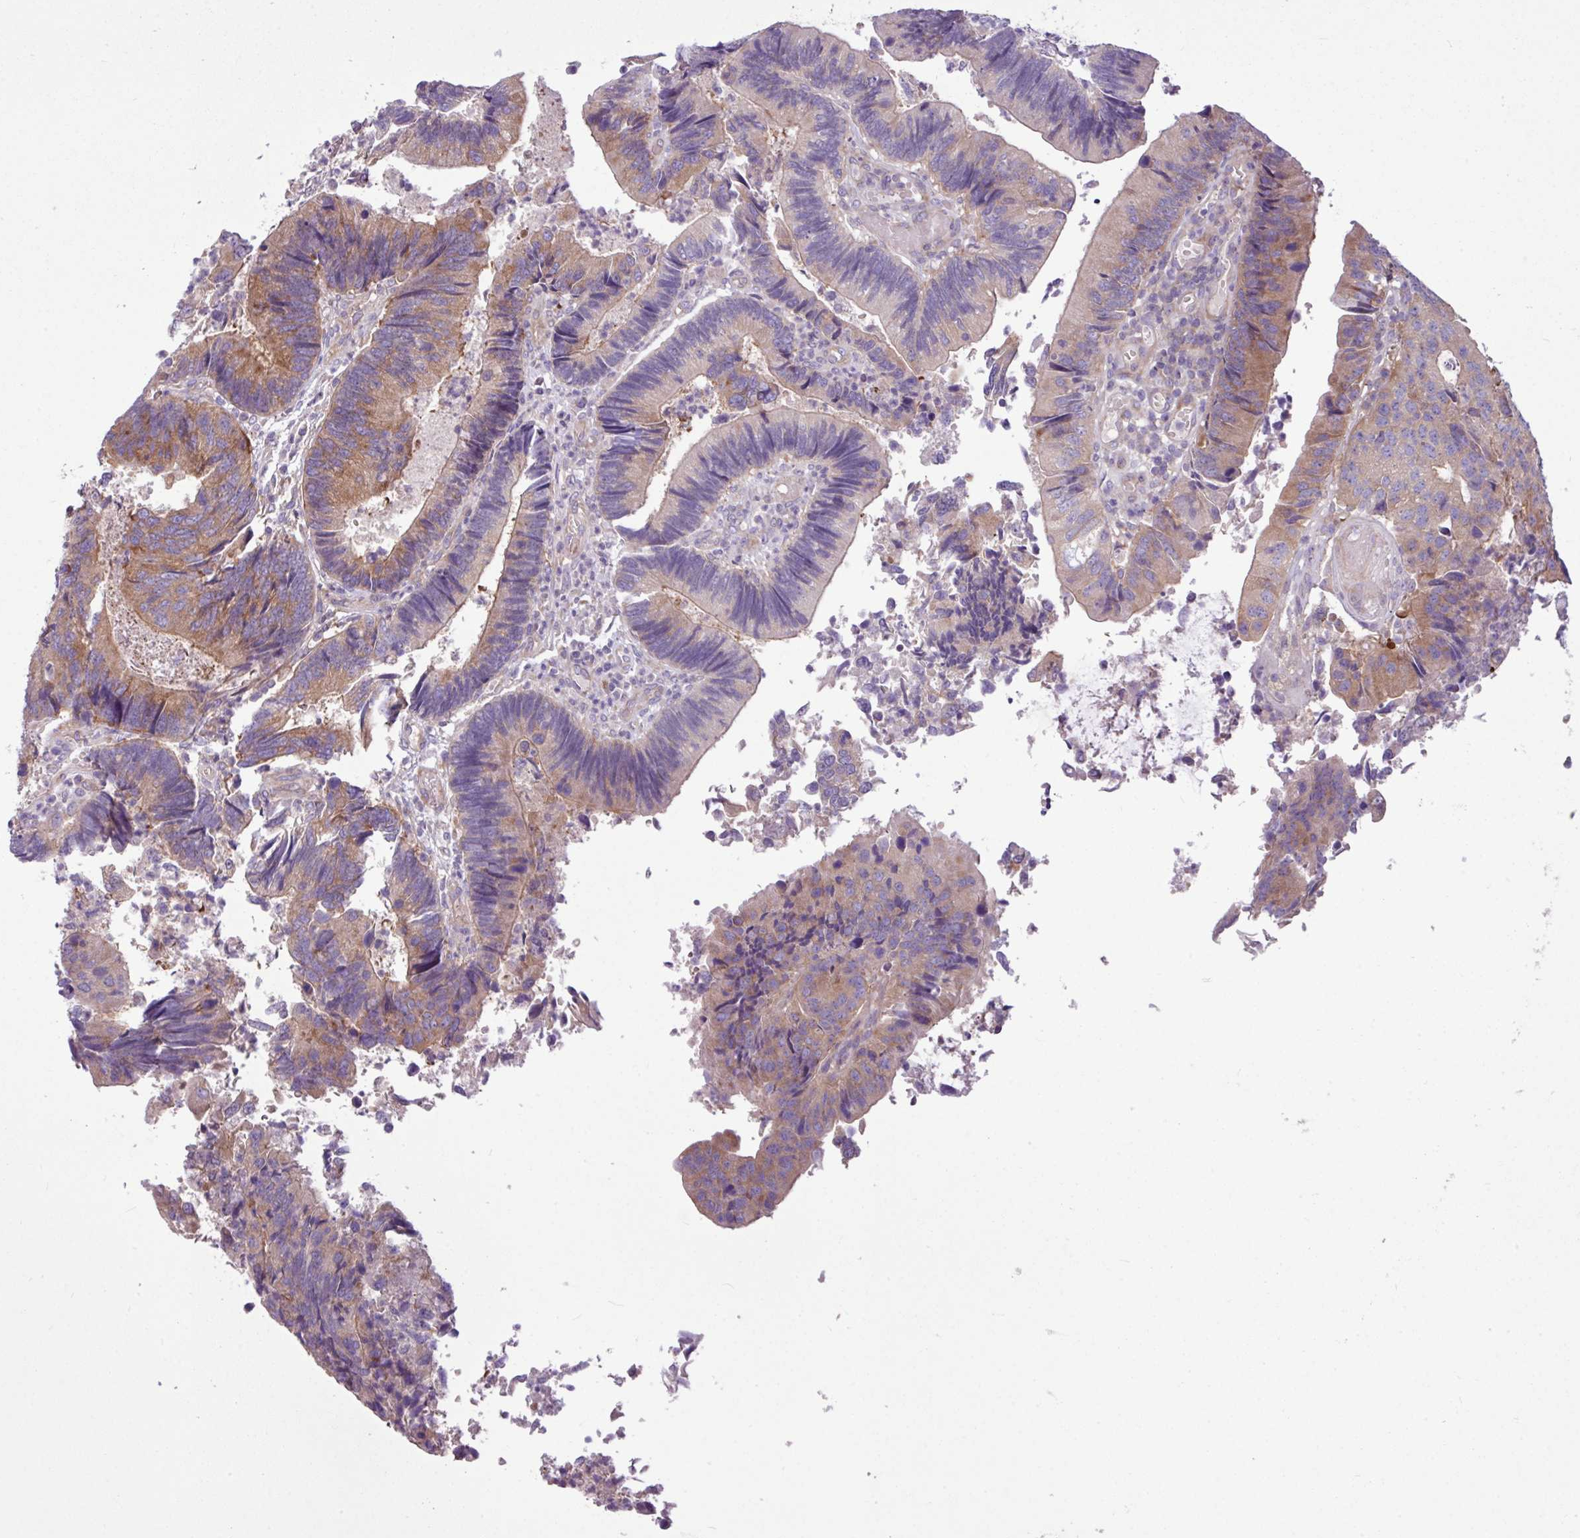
{"staining": {"intensity": "moderate", "quantity": "25%-75%", "location": "cytoplasmic/membranous"}, "tissue": "colorectal cancer", "cell_type": "Tumor cells", "image_type": "cancer", "snomed": [{"axis": "morphology", "description": "Adenocarcinoma, NOS"}, {"axis": "topography", "description": "Colon"}], "caption": "Human colorectal cancer (adenocarcinoma) stained for a protein (brown) displays moderate cytoplasmic/membranous positive staining in approximately 25%-75% of tumor cells.", "gene": "MROH2A", "patient": {"sex": "female", "age": 67}}